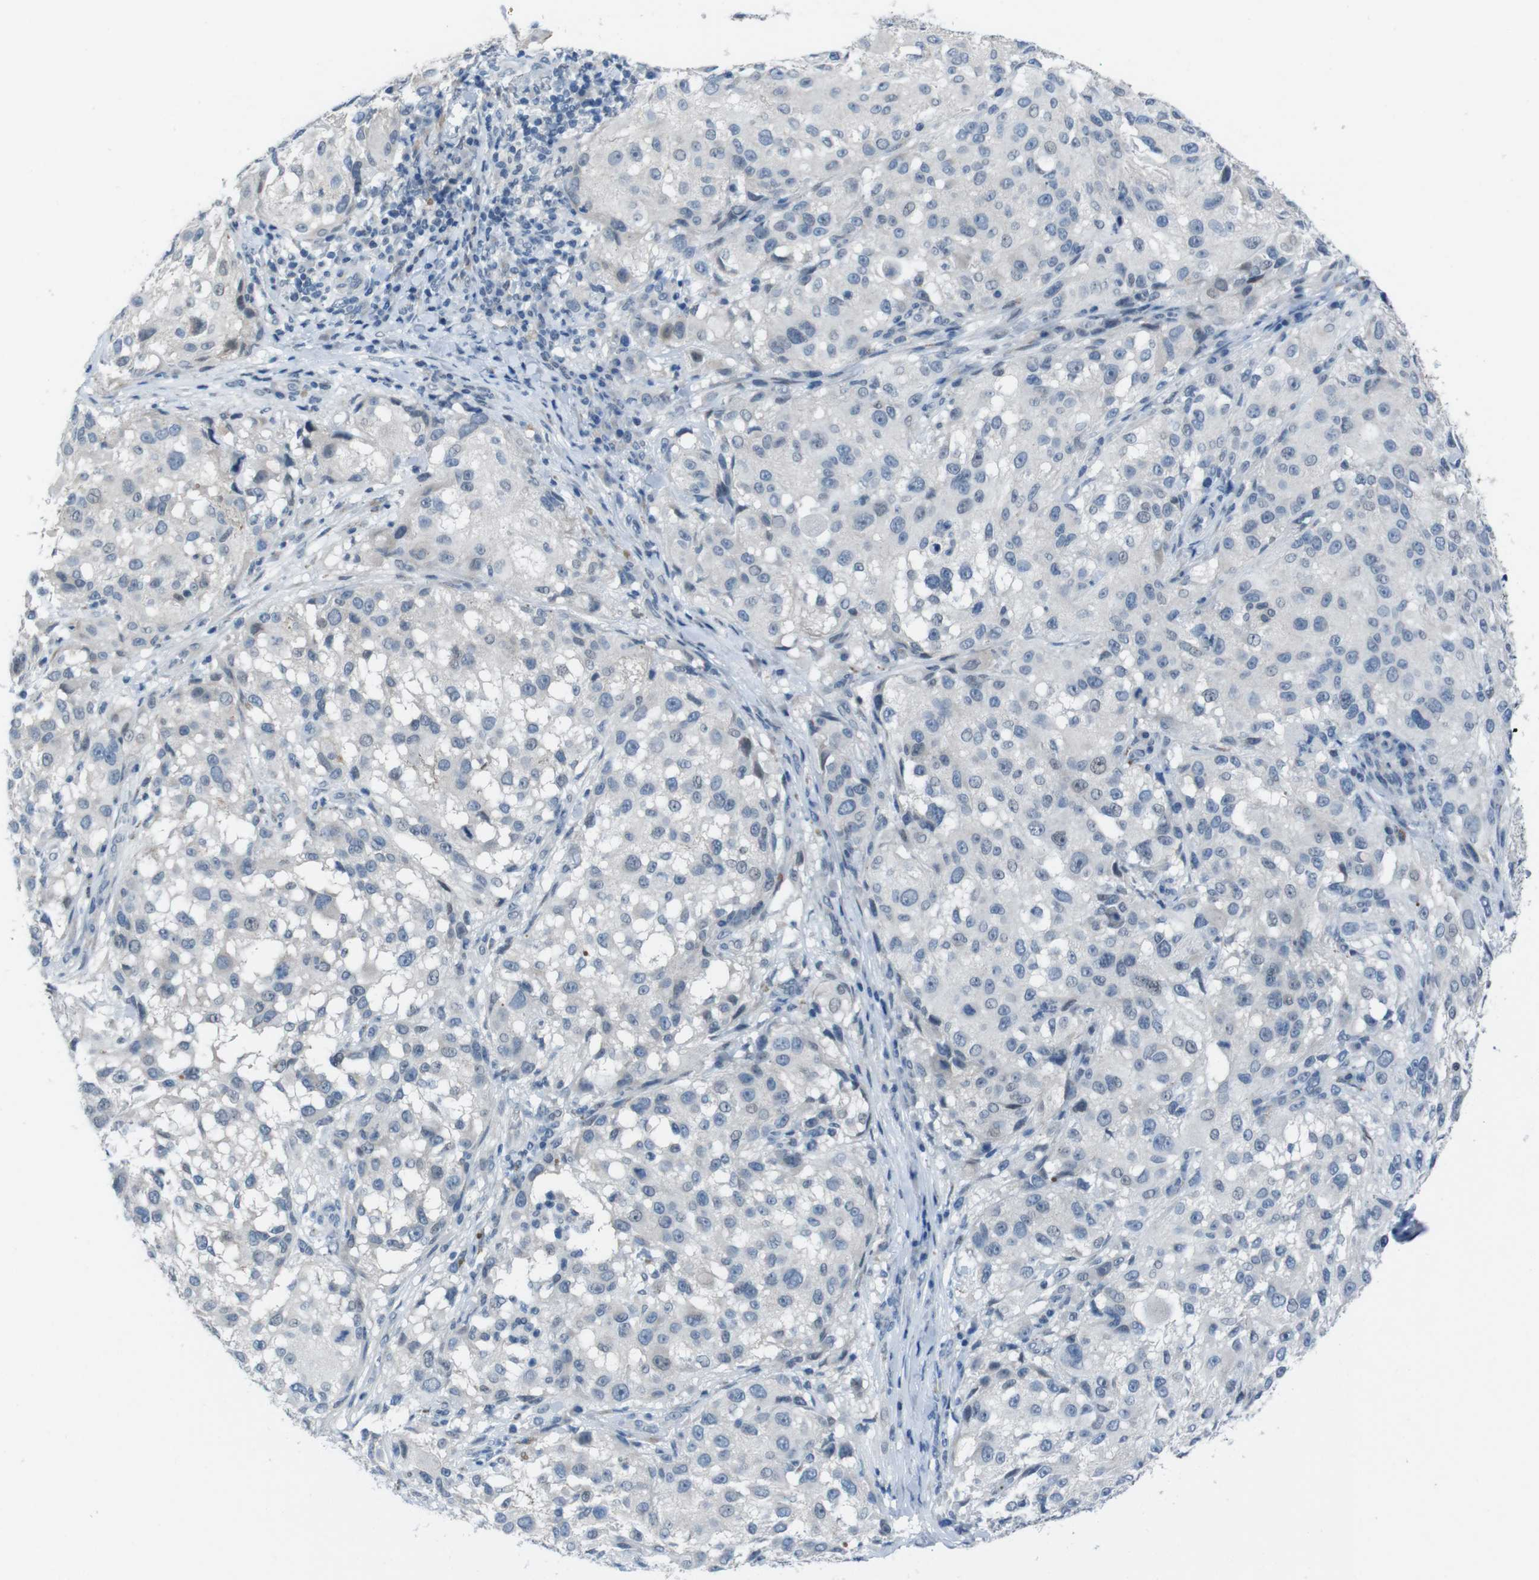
{"staining": {"intensity": "negative", "quantity": "none", "location": "none"}, "tissue": "melanoma", "cell_type": "Tumor cells", "image_type": "cancer", "snomed": [{"axis": "morphology", "description": "Necrosis, NOS"}, {"axis": "morphology", "description": "Malignant melanoma, NOS"}, {"axis": "topography", "description": "Skin"}], "caption": "The histopathology image reveals no staining of tumor cells in malignant melanoma.", "gene": "CDHR2", "patient": {"sex": "female", "age": 87}}